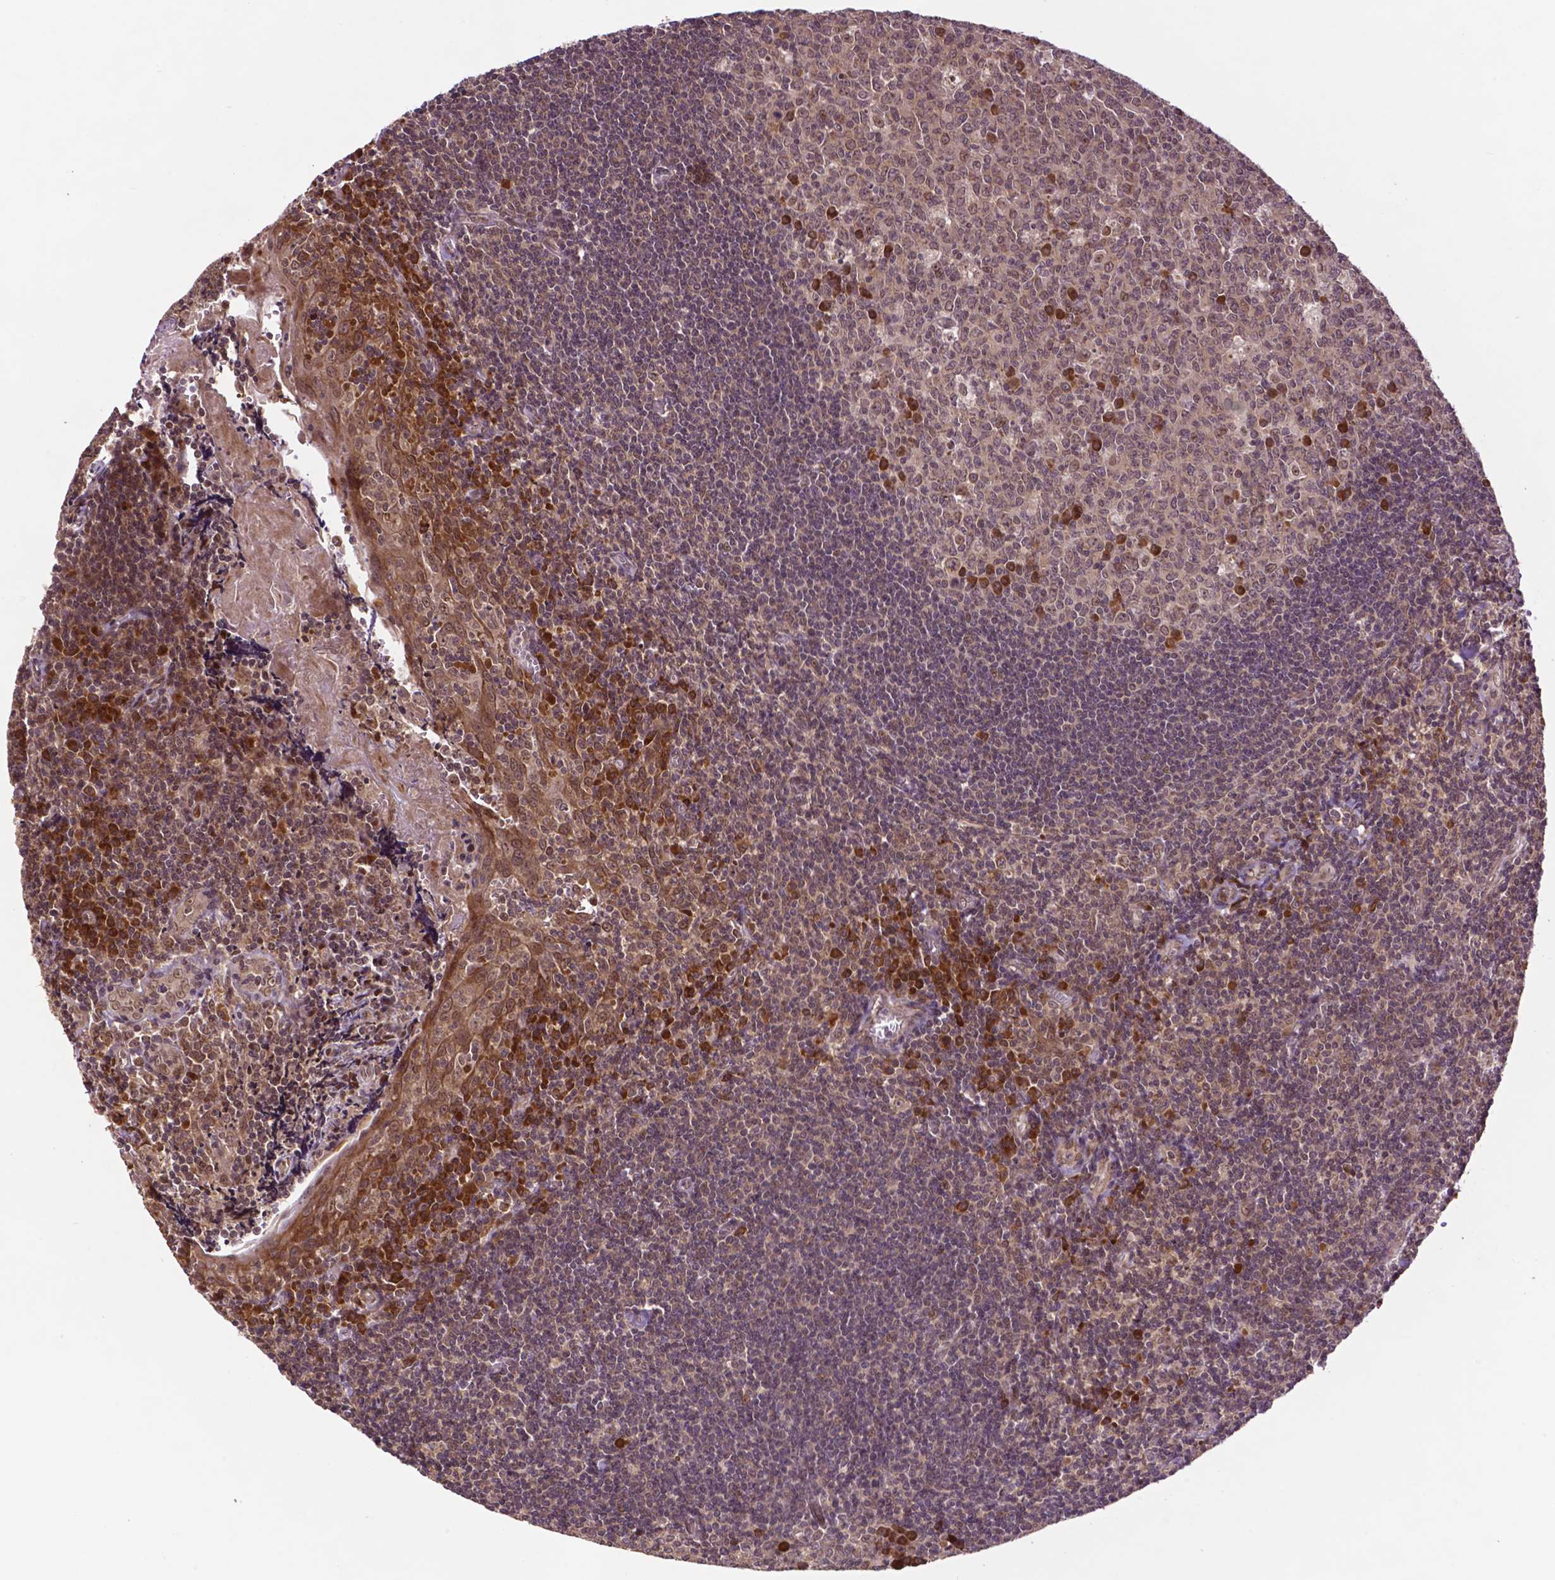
{"staining": {"intensity": "moderate", "quantity": "25%-75%", "location": "cytoplasmic/membranous,nuclear"}, "tissue": "tonsil", "cell_type": "Germinal center cells", "image_type": "normal", "snomed": [{"axis": "morphology", "description": "Normal tissue, NOS"}, {"axis": "morphology", "description": "Inflammation, NOS"}, {"axis": "topography", "description": "Tonsil"}], "caption": "Immunohistochemistry (IHC) (DAB (3,3'-diaminobenzidine)) staining of normal human tonsil exhibits moderate cytoplasmic/membranous,nuclear protein staining in approximately 25%-75% of germinal center cells.", "gene": "TMX2", "patient": {"sex": "female", "age": 31}}